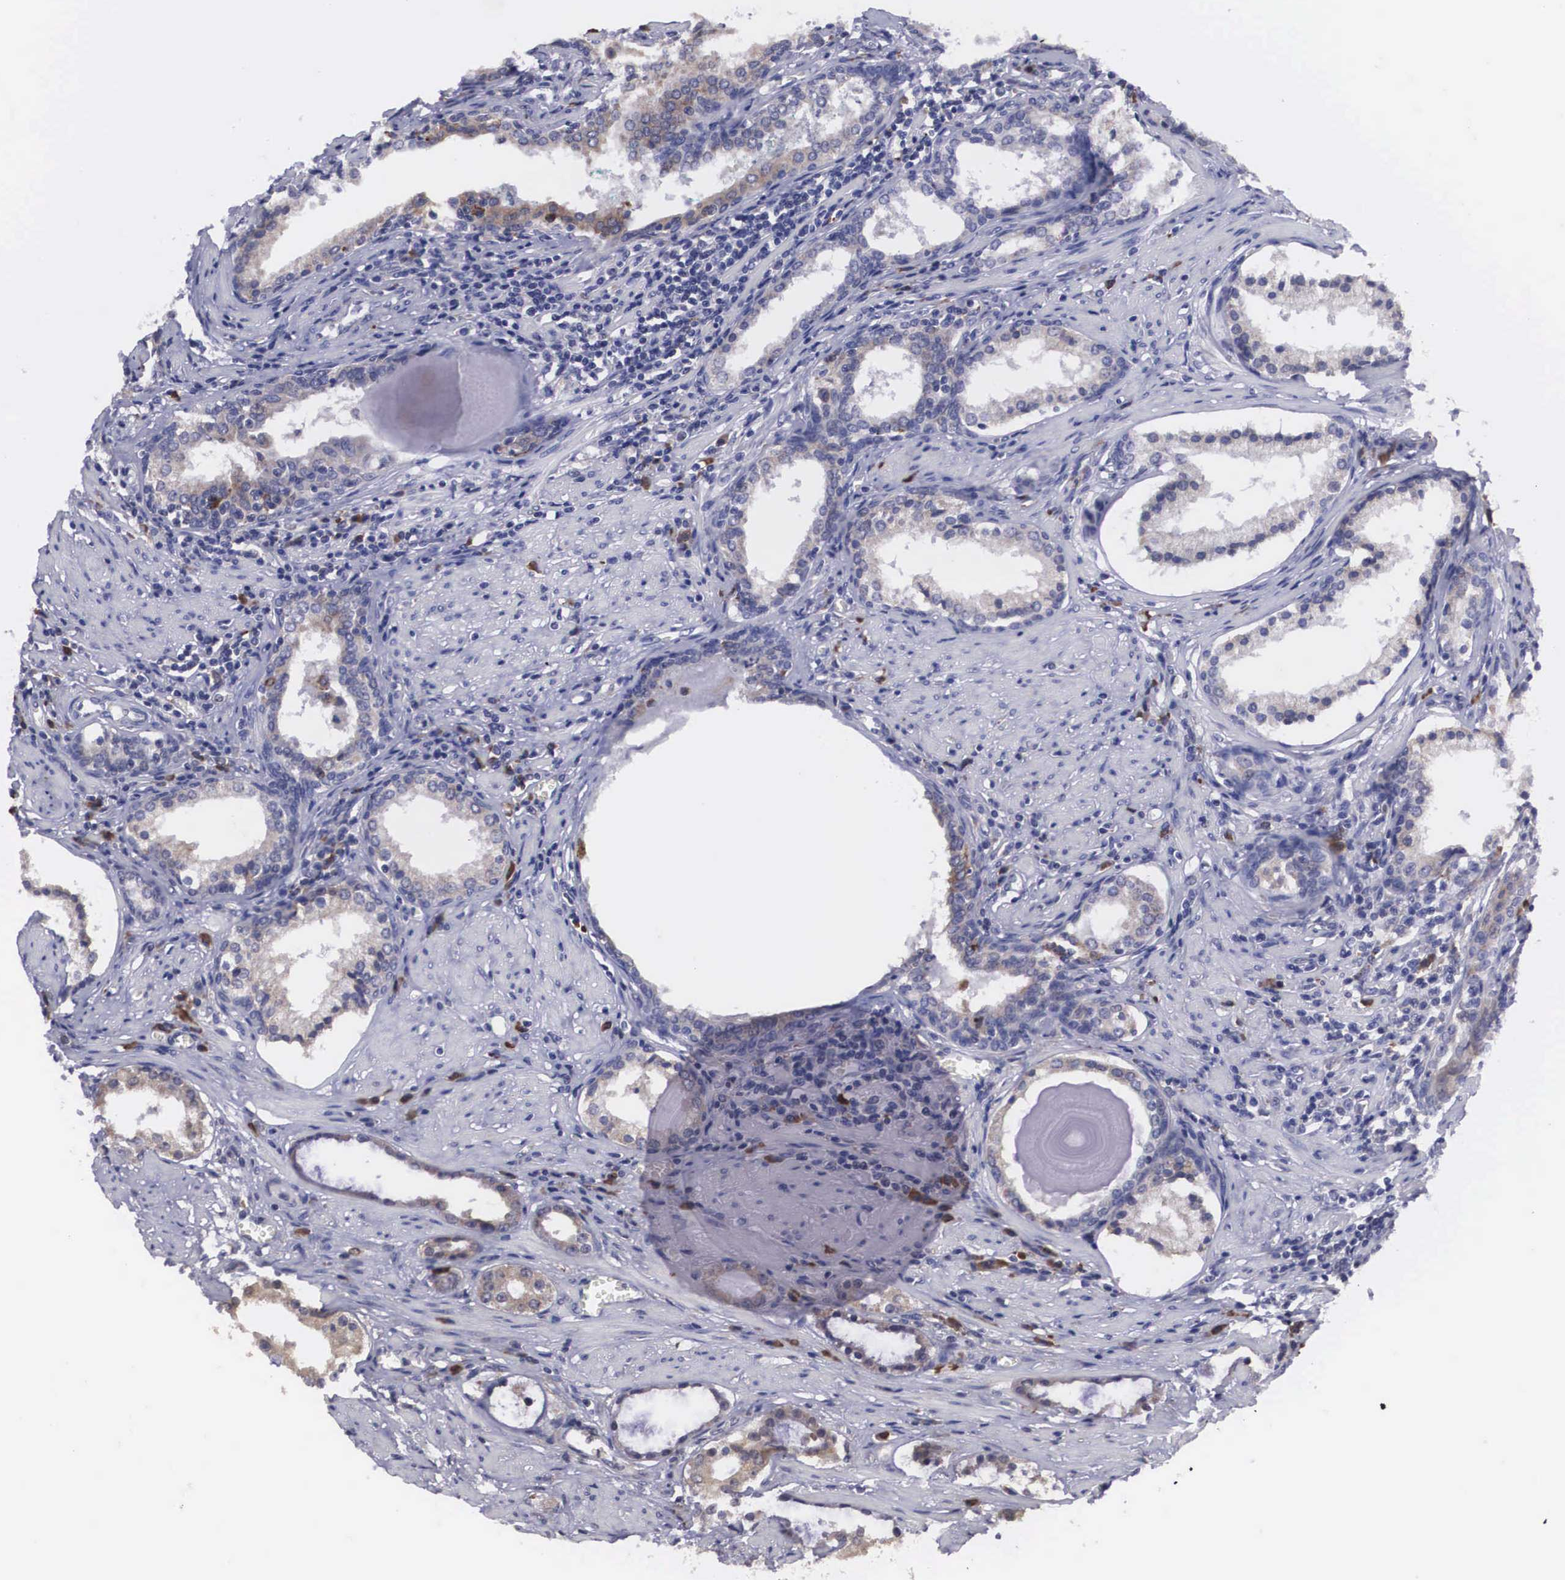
{"staining": {"intensity": "weak", "quantity": "25%-75%", "location": "cytoplasmic/membranous"}, "tissue": "prostate cancer", "cell_type": "Tumor cells", "image_type": "cancer", "snomed": [{"axis": "morphology", "description": "Adenocarcinoma, Medium grade"}, {"axis": "topography", "description": "Prostate"}], "caption": "An image of human prostate cancer stained for a protein displays weak cytoplasmic/membranous brown staining in tumor cells.", "gene": "CRELD2", "patient": {"sex": "male", "age": 73}}